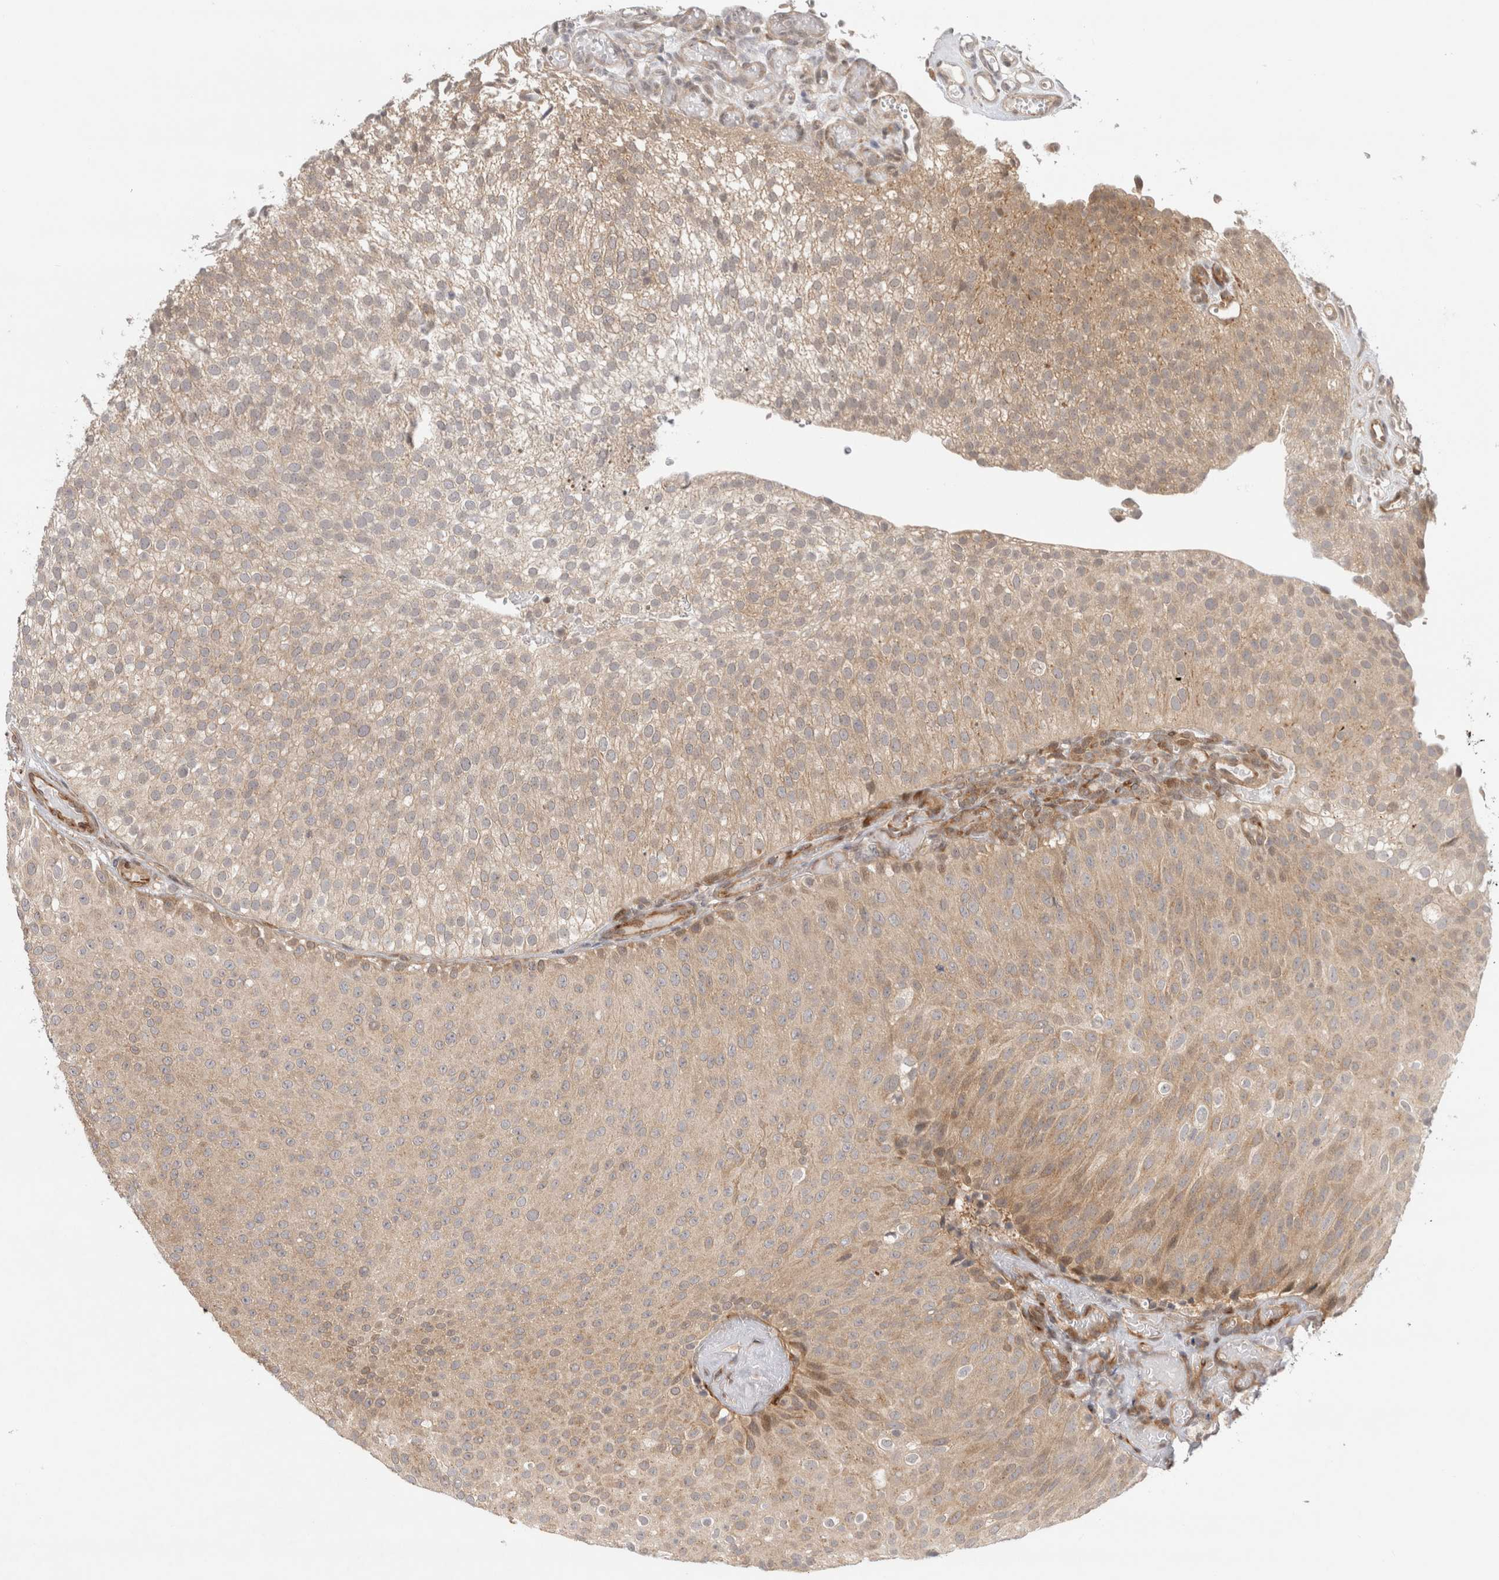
{"staining": {"intensity": "weak", "quantity": ">75%", "location": "cytoplasmic/membranous"}, "tissue": "urothelial cancer", "cell_type": "Tumor cells", "image_type": "cancer", "snomed": [{"axis": "morphology", "description": "Urothelial carcinoma, Low grade"}, {"axis": "topography", "description": "Urinary bladder"}], "caption": "Protein expression analysis of low-grade urothelial carcinoma demonstrates weak cytoplasmic/membranous staining in about >75% of tumor cells.", "gene": "ZNF318", "patient": {"sex": "male", "age": 78}}